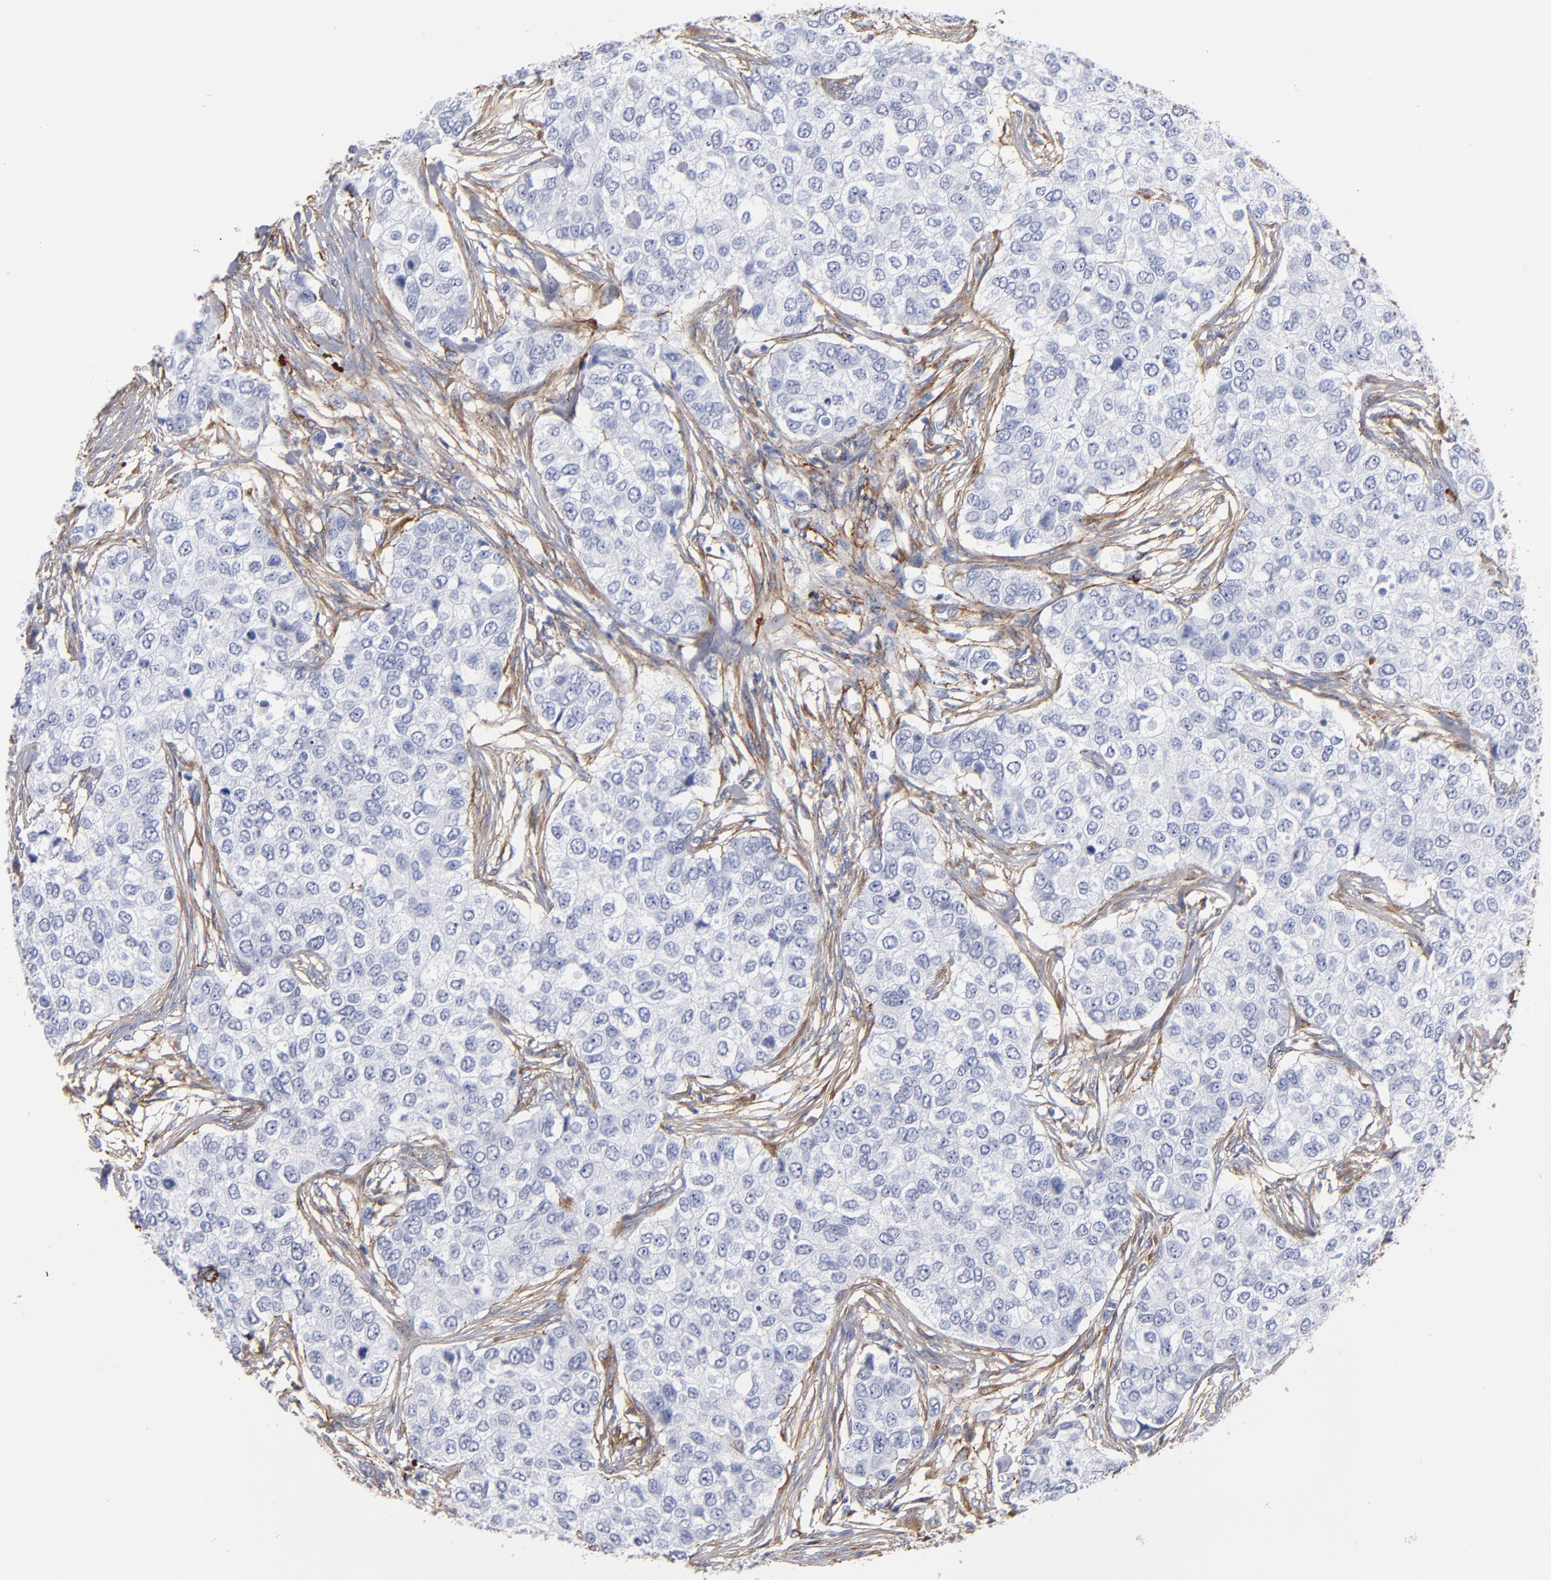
{"staining": {"intensity": "negative", "quantity": "none", "location": "none"}, "tissue": "breast cancer", "cell_type": "Tumor cells", "image_type": "cancer", "snomed": [{"axis": "morphology", "description": "Normal tissue, NOS"}, {"axis": "morphology", "description": "Duct carcinoma"}, {"axis": "topography", "description": "Breast"}], "caption": "Immunohistochemistry micrograph of breast intraductal carcinoma stained for a protein (brown), which demonstrates no expression in tumor cells.", "gene": "EMILIN1", "patient": {"sex": "female", "age": 49}}